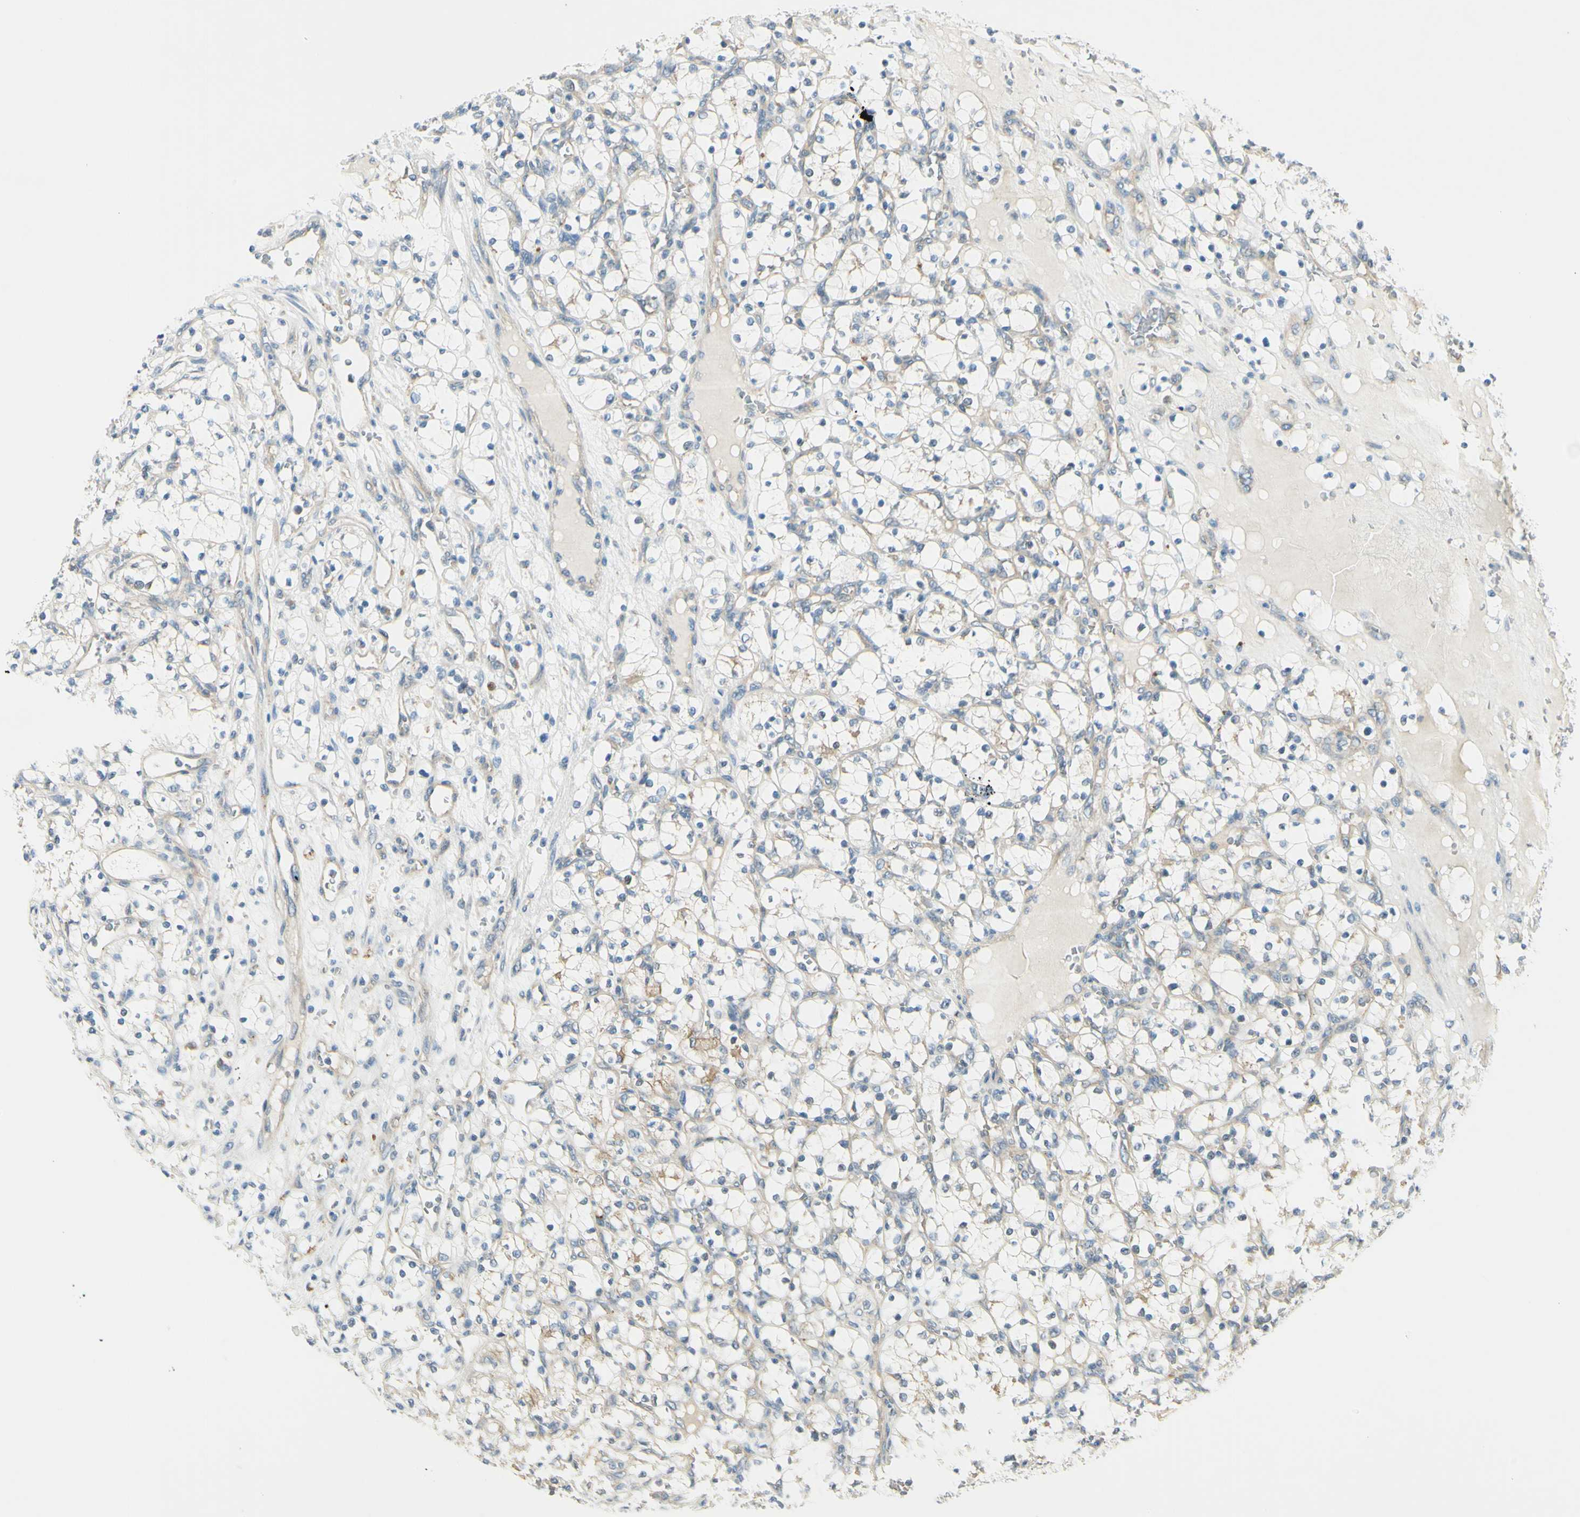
{"staining": {"intensity": "weak", "quantity": "<25%", "location": "cytoplasmic/membranous"}, "tissue": "renal cancer", "cell_type": "Tumor cells", "image_type": "cancer", "snomed": [{"axis": "morphology", "description": "Adenocarcinoma, NOS"}, {"axis": "topography", "description": "Kidney"}], "caption": "Image shows no protein expression in tumor cells of renal adenocarcinoma tissue. Nuclei are stained in blue.", "gene": "LAMA3", "patient": {"sex": "female", "age": 69}}